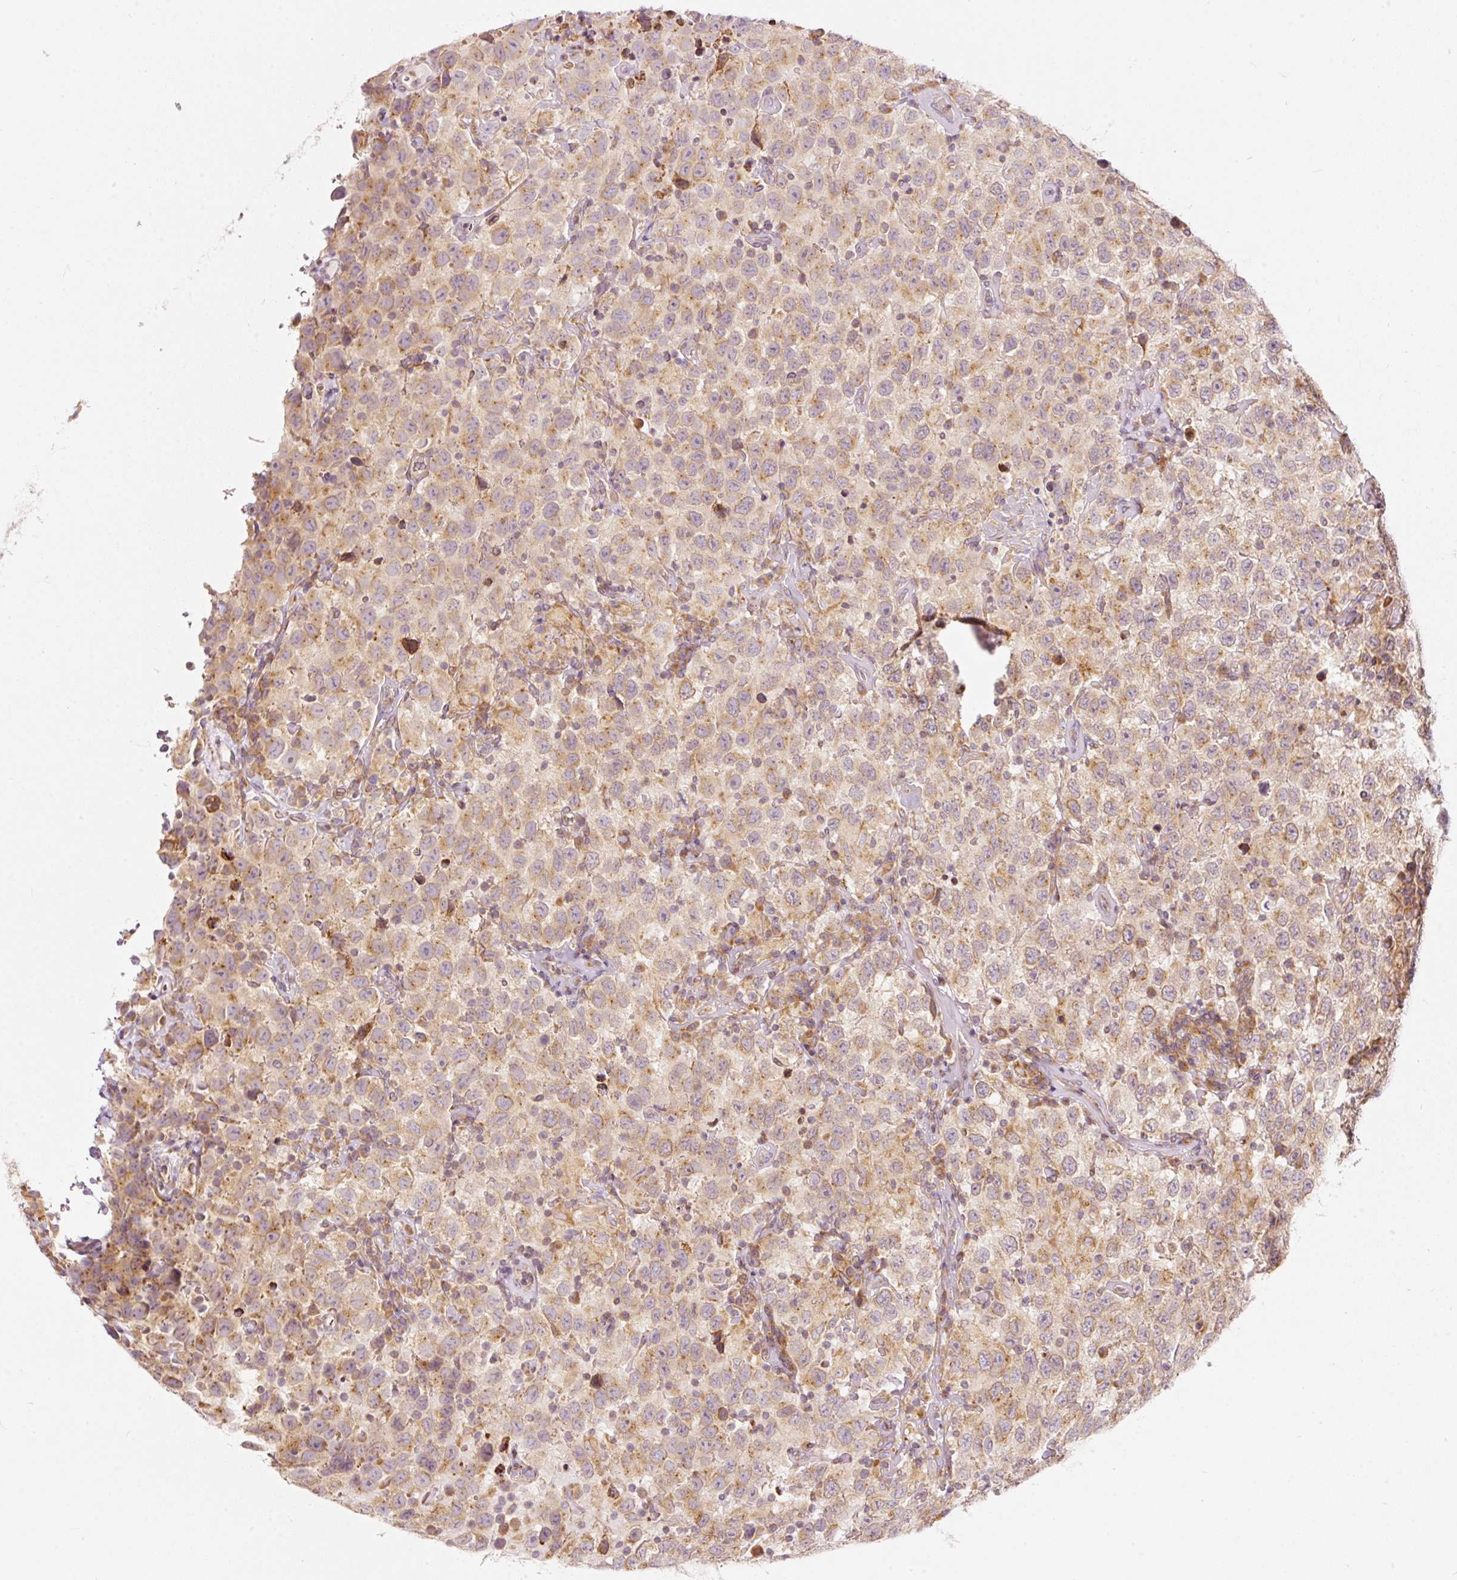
{"staining": {"intensity": "moderate", "quantity": "25%-75%", "location": "cytoplasmic/membranous"}, "tissue": "testis cancer", "cell_type": "Tumor cells", "image_type": "cancer", "snomed": [{"axis": "morphology", "description": "Seminoma, NOS"}, {"axis": "topography", "description": "Testis"}], "caption": "A high-resolution photomicrograph shows IHC staining of seminoma (testis), which reveals moderate cytoplasmic/membranous positivity in approximately 25%-75% of tumor cells. (DAB (3,3'-diaminobenzidine) IHC, brown staining for protein, blue staining for nuclei).", "gene": "SNAPC5", "patient": {"sex": "male", "age": 41}}